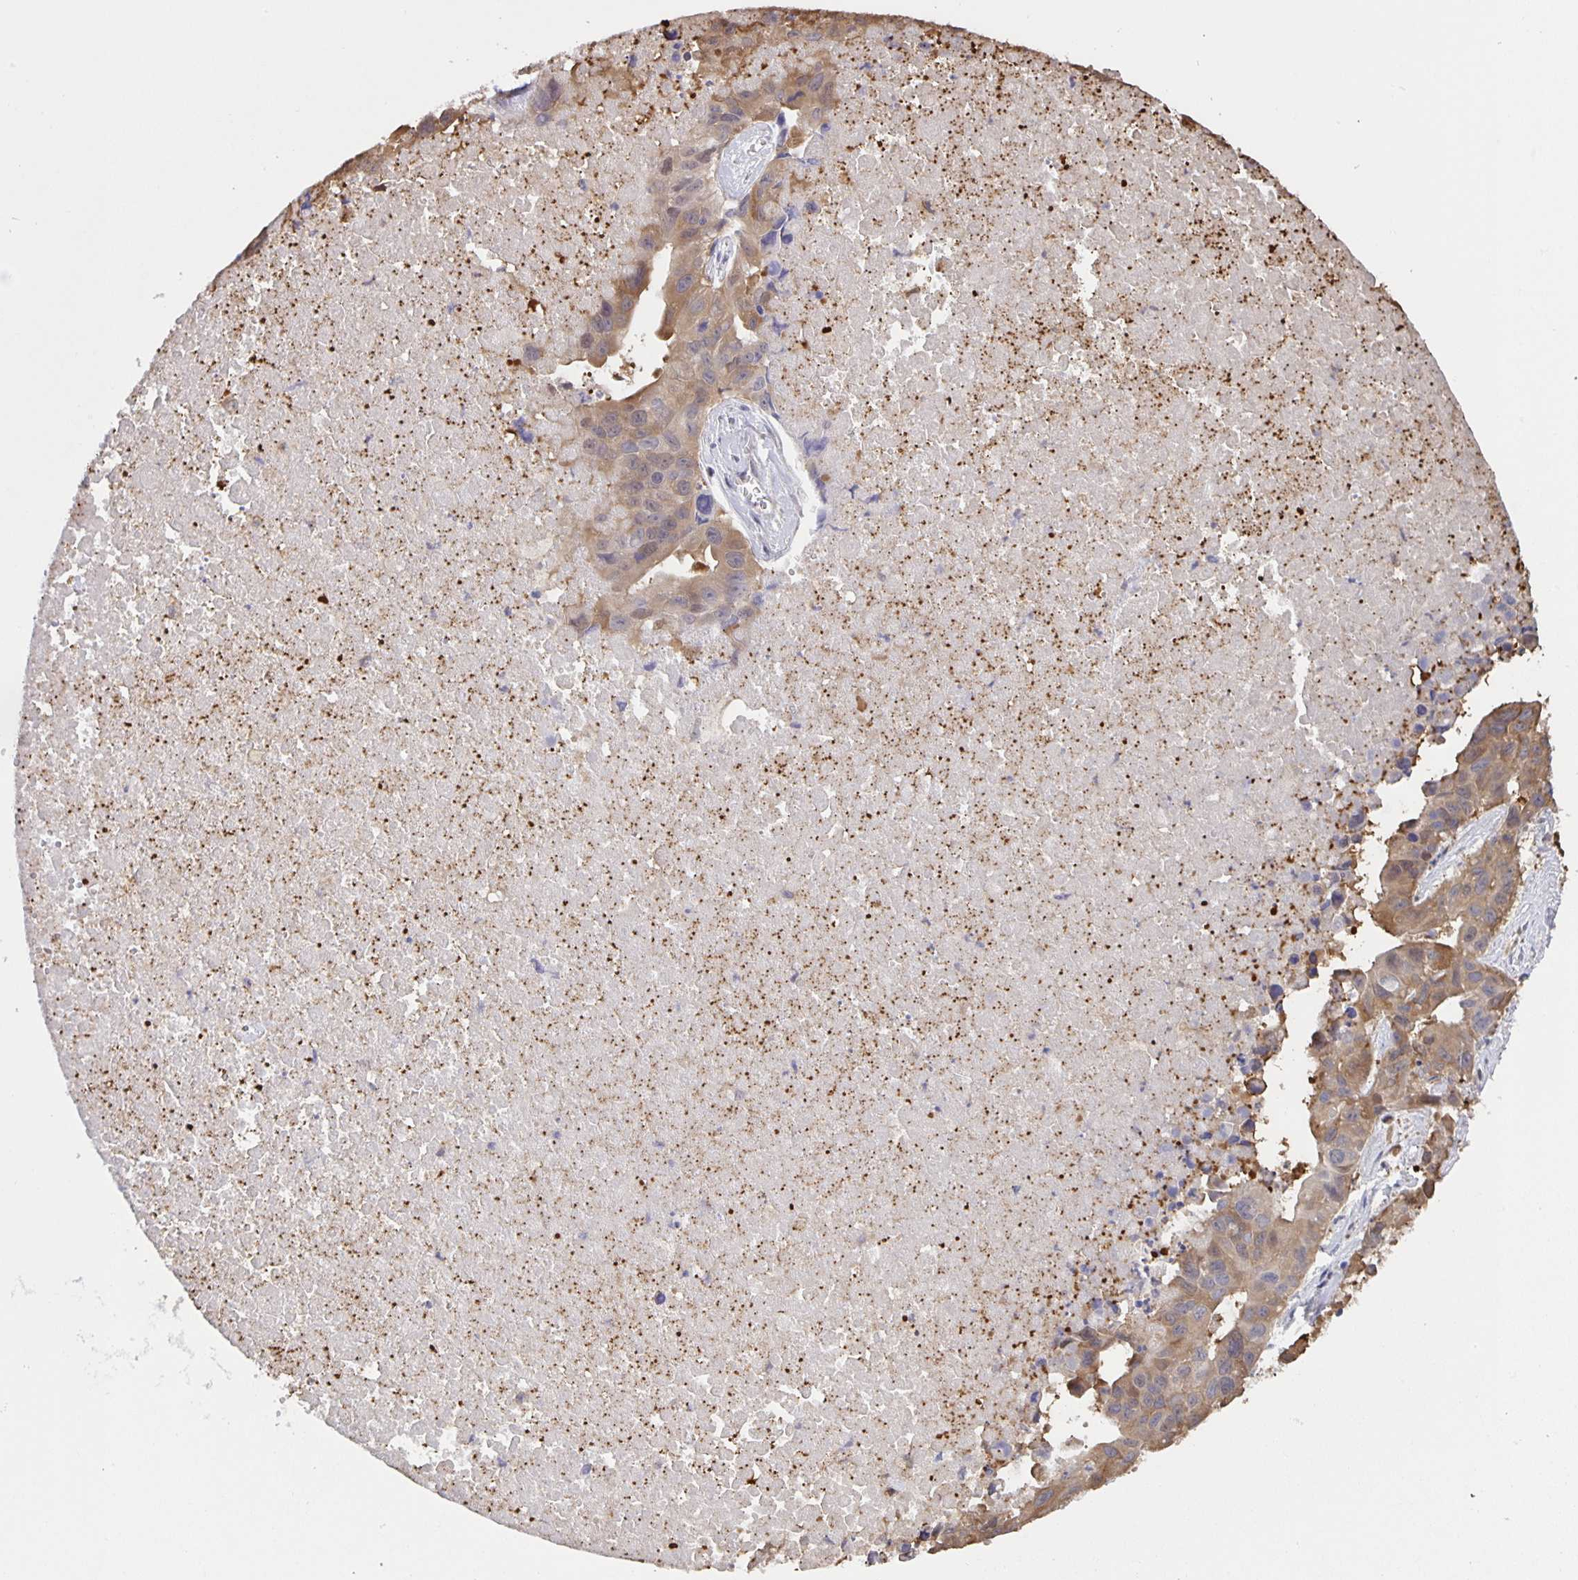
{"staining": {"intensity": "moderate", "quantity": ">75%", "location": "cytoplasmic/membranous"}, "tissue": "lung cancer", "cell_type": "Tumor cells", "image_type": "cancer", "snomed": [{"axis": "morphology", "description": "Adenocarcinoma, NOS"}, {"axis": "topography", "description": "Lymph node"}, {"axis": "topography", "description": "Lung"}], "caption": "Tumor cells show moderate cytoplasmic/membranous staining in approximately >75% of cells in adenocarcinoma (lung). (Brightfield microscopy of DAB IHC at high magnification).", "gene": "MARCHF6", "patient": {"sex": "male", "age": 64}}